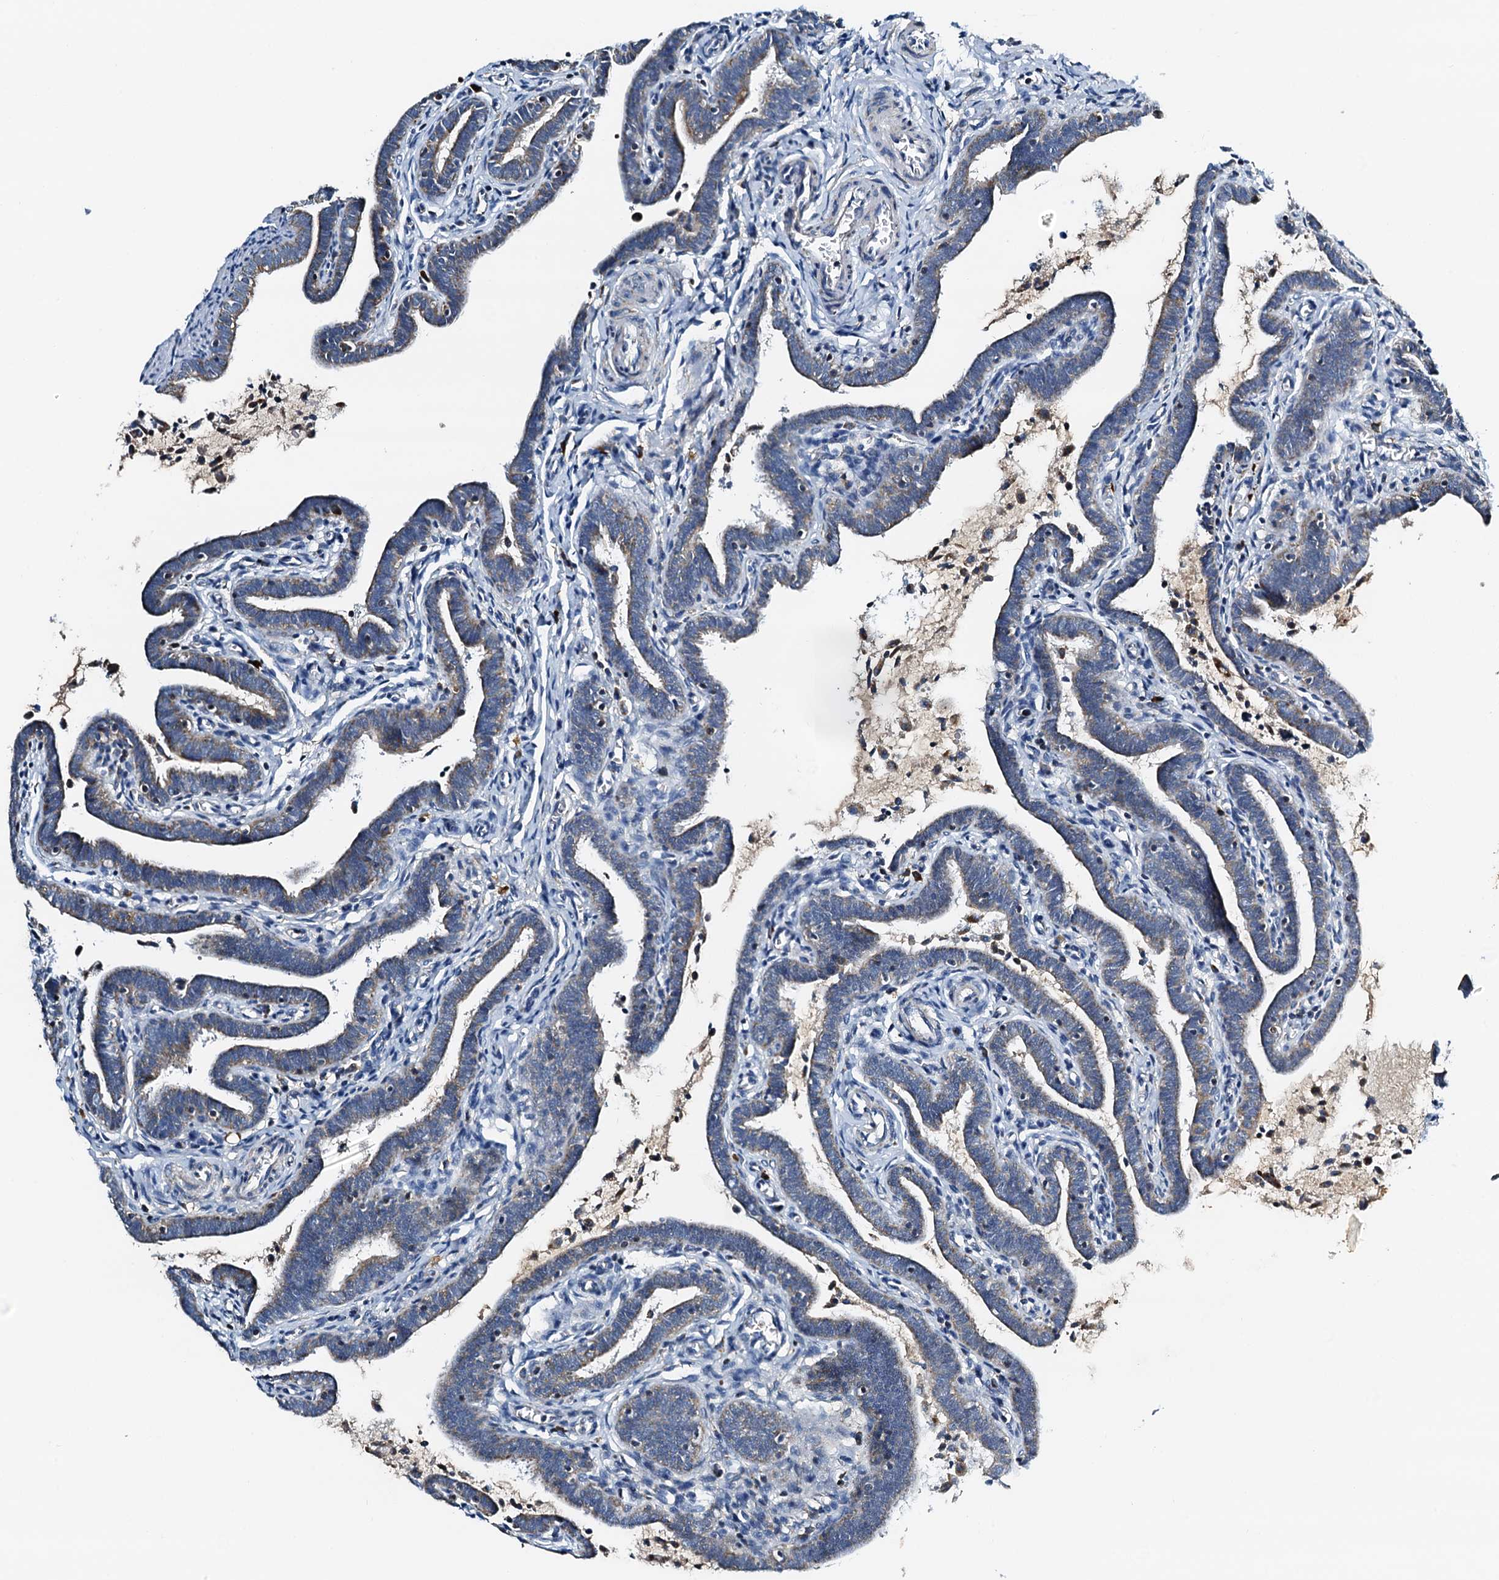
{"staining": {"intensity": "moderate", "quantity": "25%-75%", "location": "cytoplasmic/membranous"}, "tissue": "fallopian tube", "cell_type": "Glandular cells", "image_type": "normal", "snomed": [{"axis": "morphology", "description": "Normal tissue, NOS"}, {"axis": "topography", "description": "Fallopian tube"}], "caption": "A micrograph showing moderate cytoplasmic/membranous expression in about 25%-75% of glandular cells in benign fallopian tube, as visualized by brown immunohistochemical staining.", "gene": "POC1A", "patient": {"sex": "female", "age": 36}}